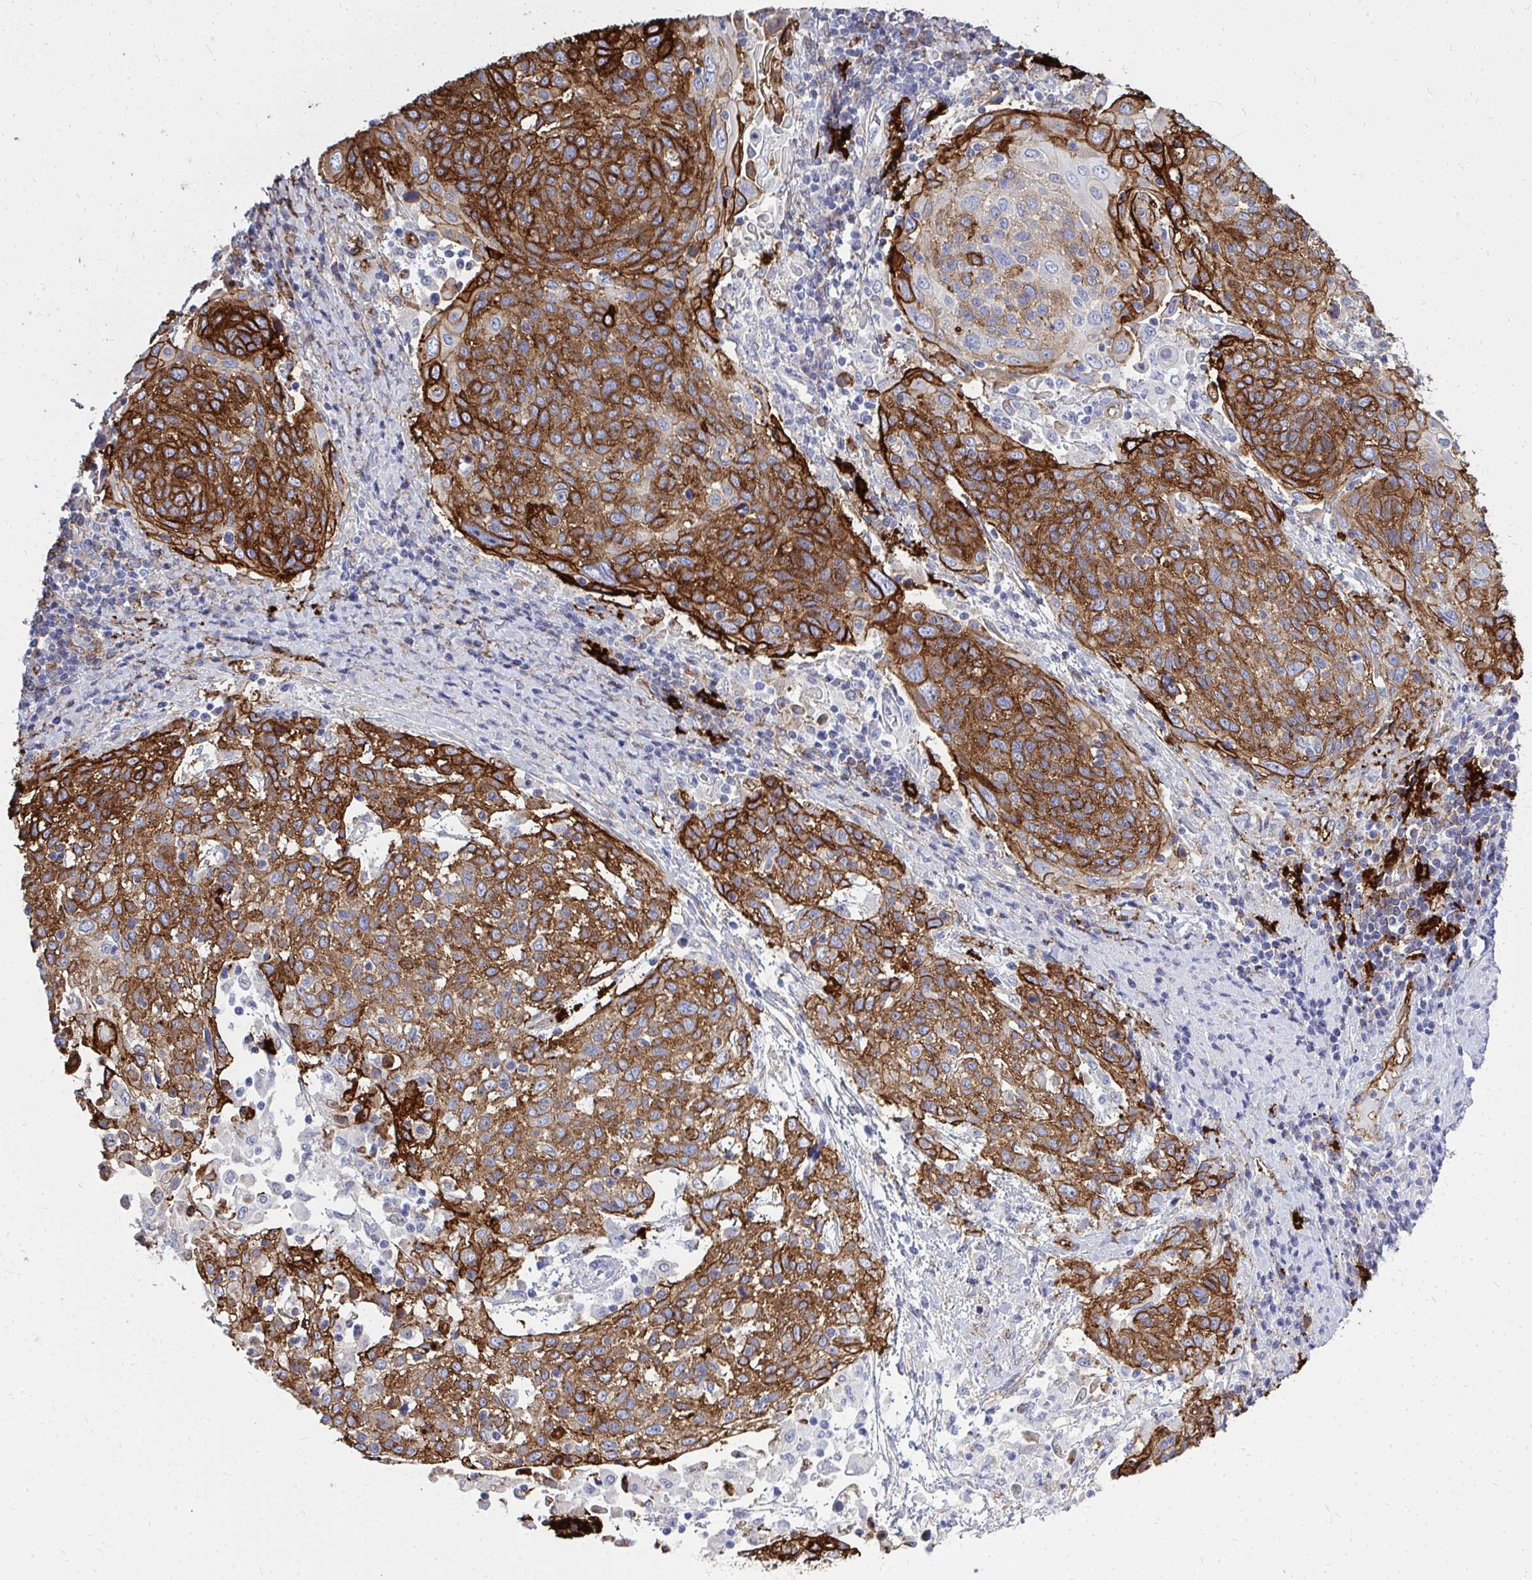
{"staining": {"intensity": "strong", "quantity": ">75%", "location": "cytoplasmic/membranous"}, "tissue": "cervical cancer", "cell_type": "Tumor cells", "image_type": "cancer", "snomed": [{"axis": "morphology", "description": "Squamous cell carcinoma, NOS"}, {"axis": "topography", "description": "Cervix"}], "caption": "IHC micrograph of neoplastic tissue: human cervical squamous cell carcinoma stained using IHC reveals high levels of strong protein expression localized specifically in the cytoplasmic/membranous of tumor cells, appearing as a cytoplasmic/membranous brown color.", "gene": "MARCKSL1", "patient": {"sex": "female", "age": 61}}